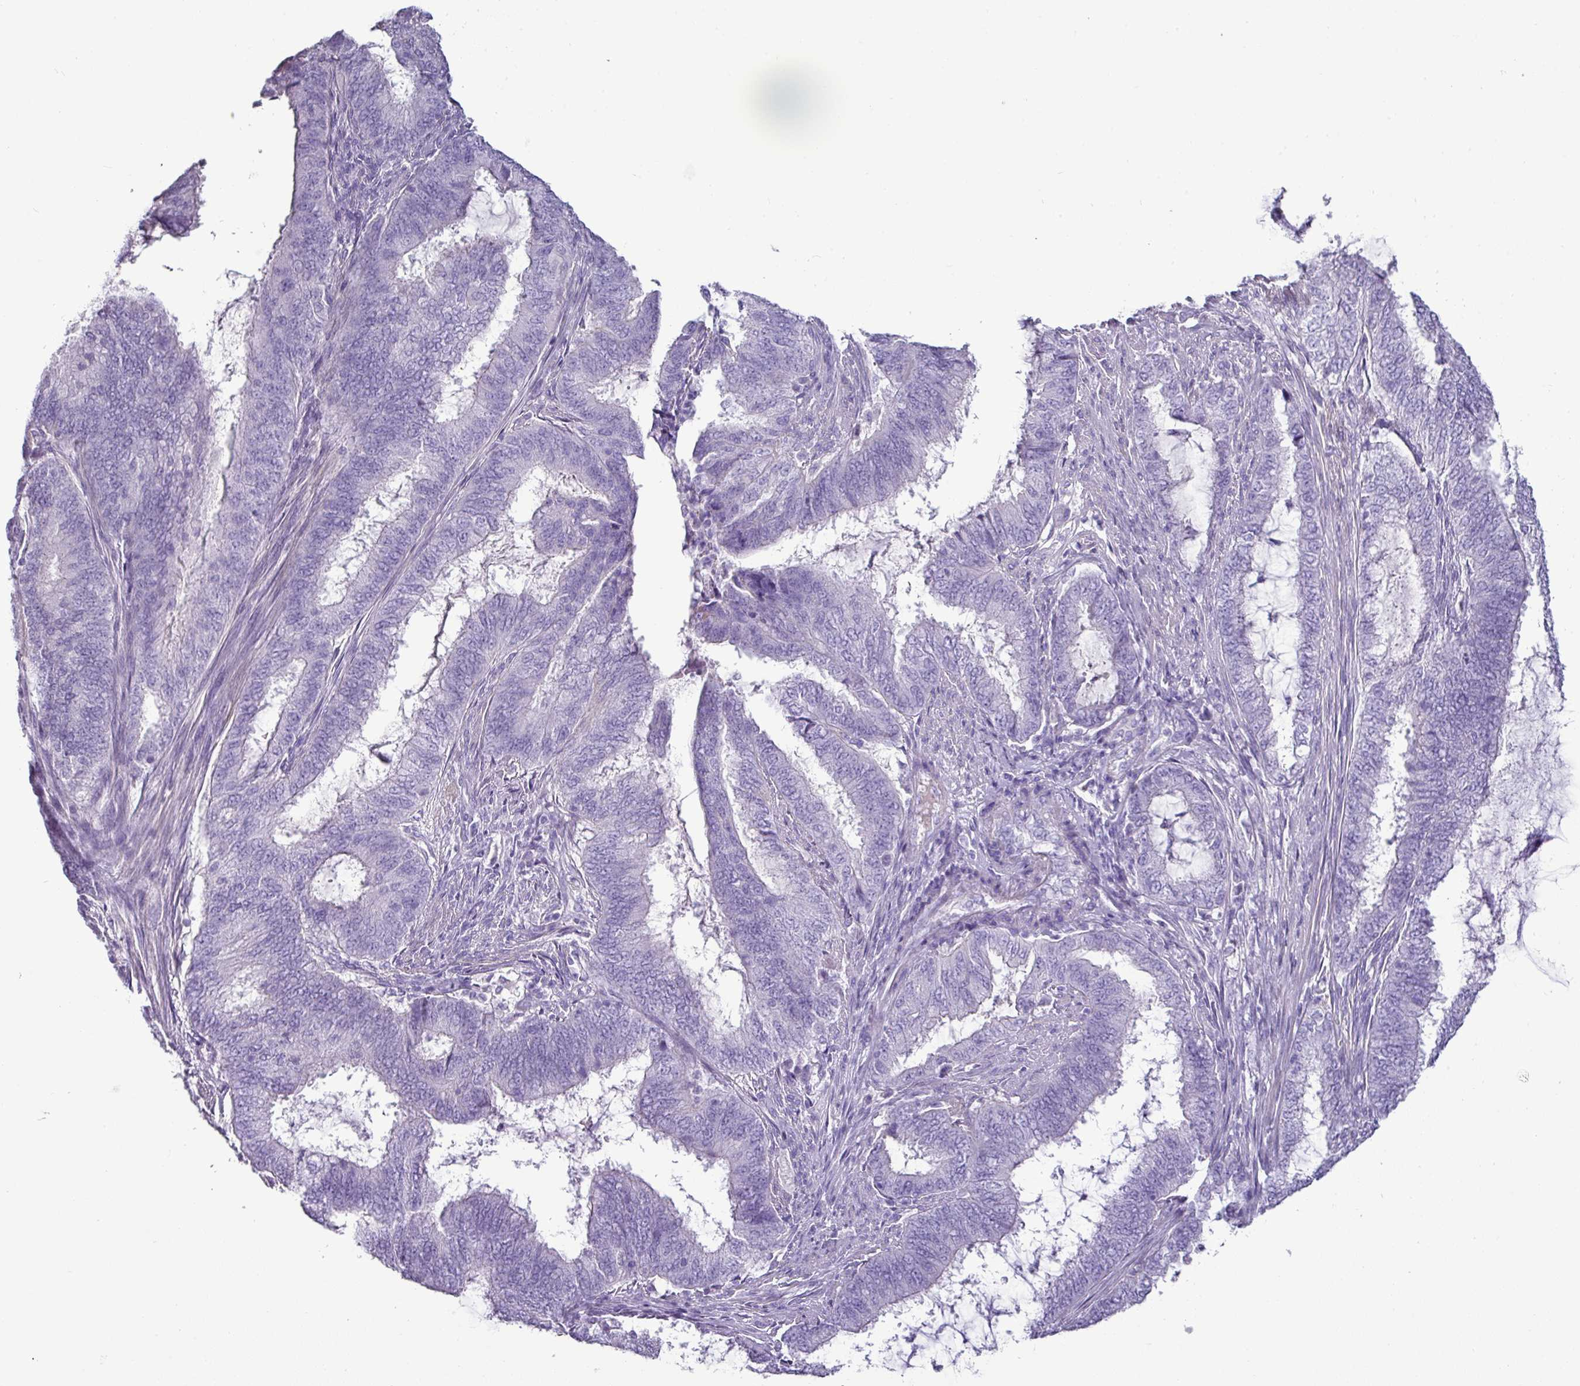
{"staining": {"intensity": "negative", "quantity": "none", "location": "none"}, "tissue": "endometrial cancer", "cell_type": "Tumor cells", "image_type": "cancer", "snomed": [{"axis": "morphology", "description": "Adenocarcinoma, NOS"}, {"axis": "topography", "description": "Endometrium"}], "caption": "There is no significant expression in tumor cells of endometrial cancer.", "gene": "GSTA3", "patient": {"sex": "female", "age": 51}}